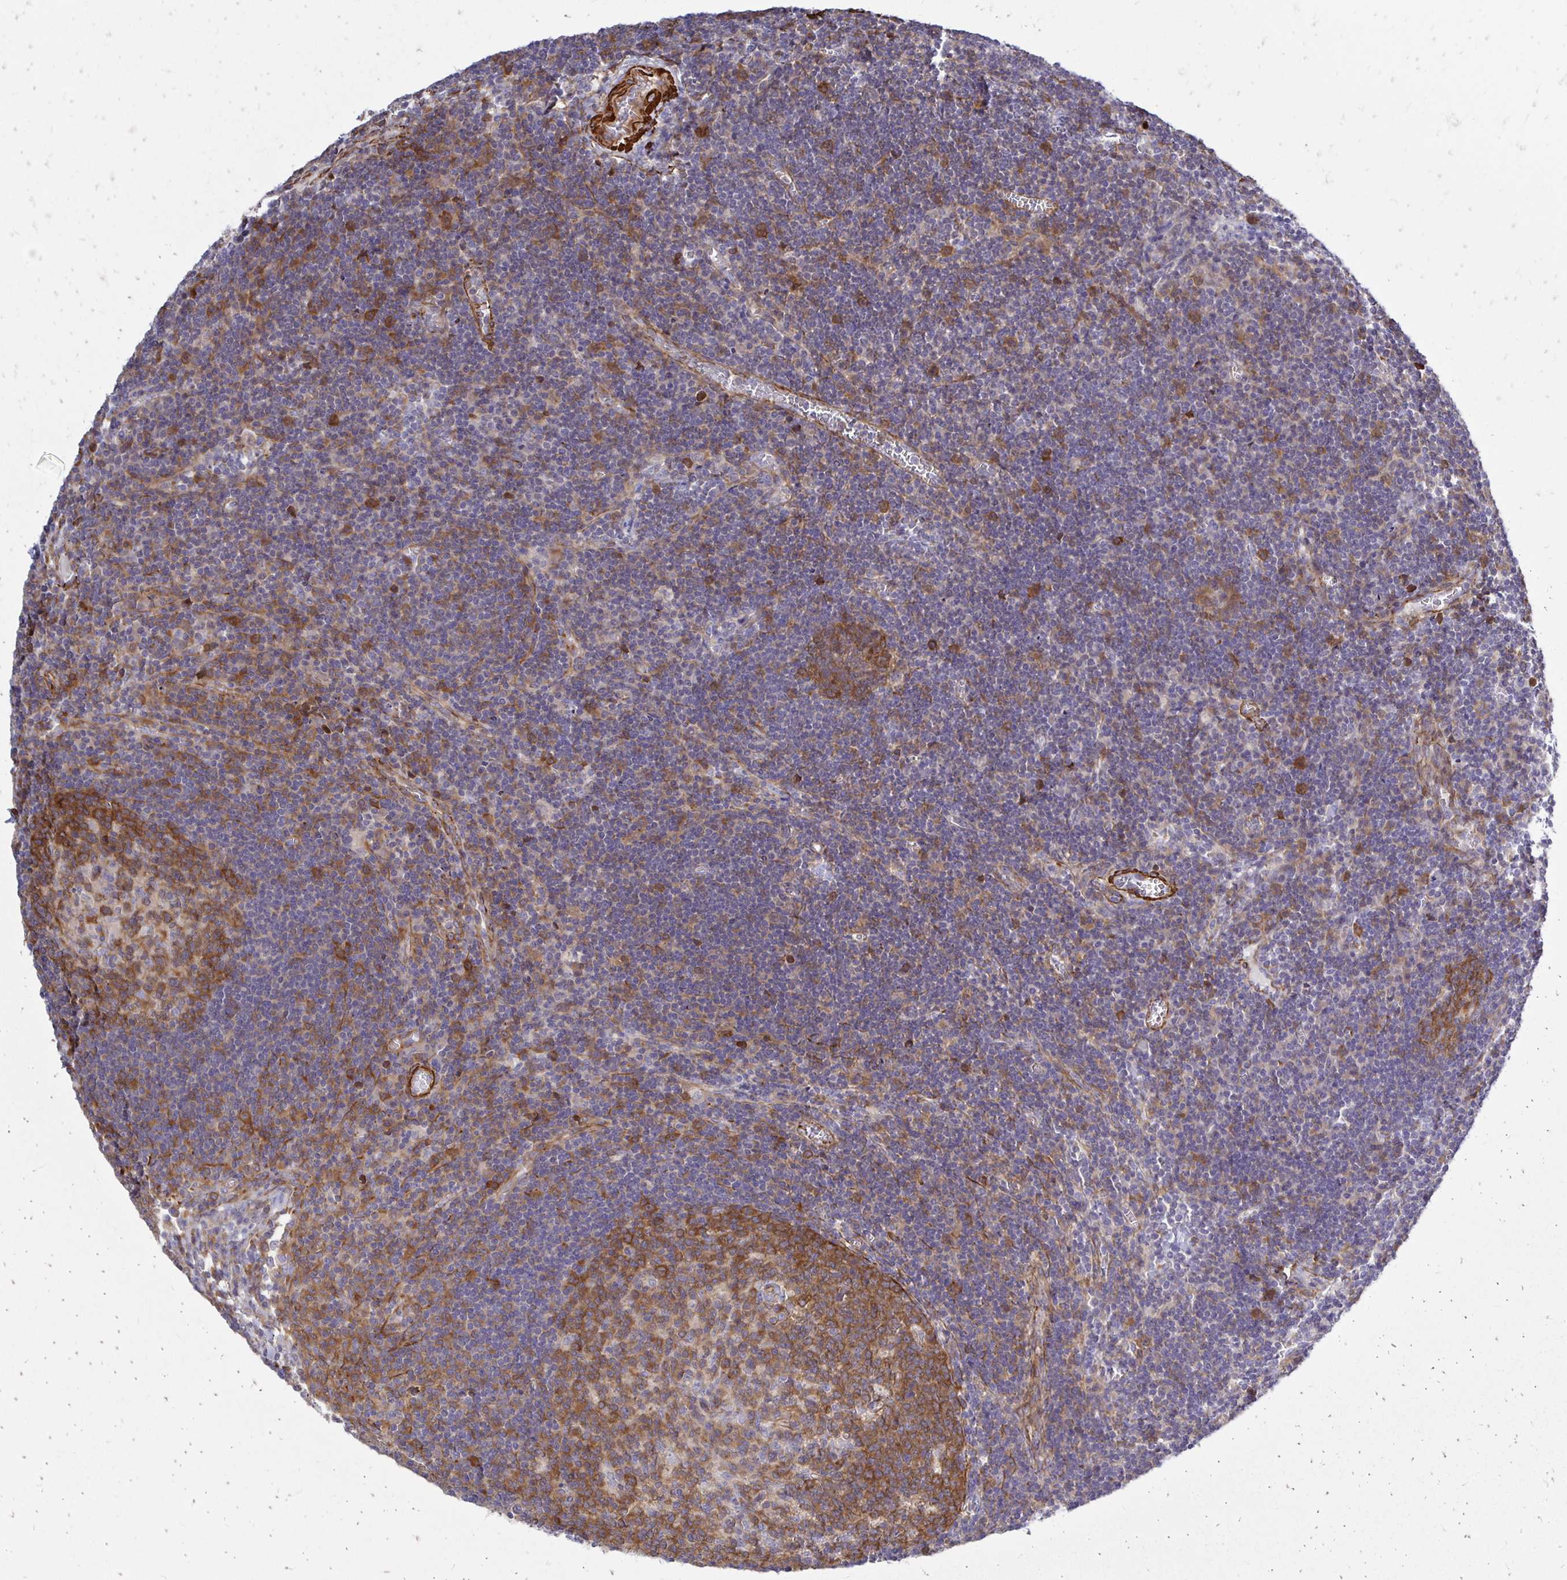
{"staining": {"intensity": "moderate", "quantity": ">75%", "location": "cytoplasmic/membranous"}, "tissue": "lymph node", "cell_type": "Germinal center cells", "image_type": "normal", "snomed": [{"axis": "morphology", "description": "Normal tissue, NOS"}, {"axis": "topography", "description": "Lymph node"}], "caption": "Immunohistochemistry (IHC) (DAB) staining of unremarkable human lymph node exhibits moderate cytoplasmic/membranous protein staining in approximately >75% of germinal center cells.", "gene": "CTPS1", "patient": {"sex": "male", "age": 67}}